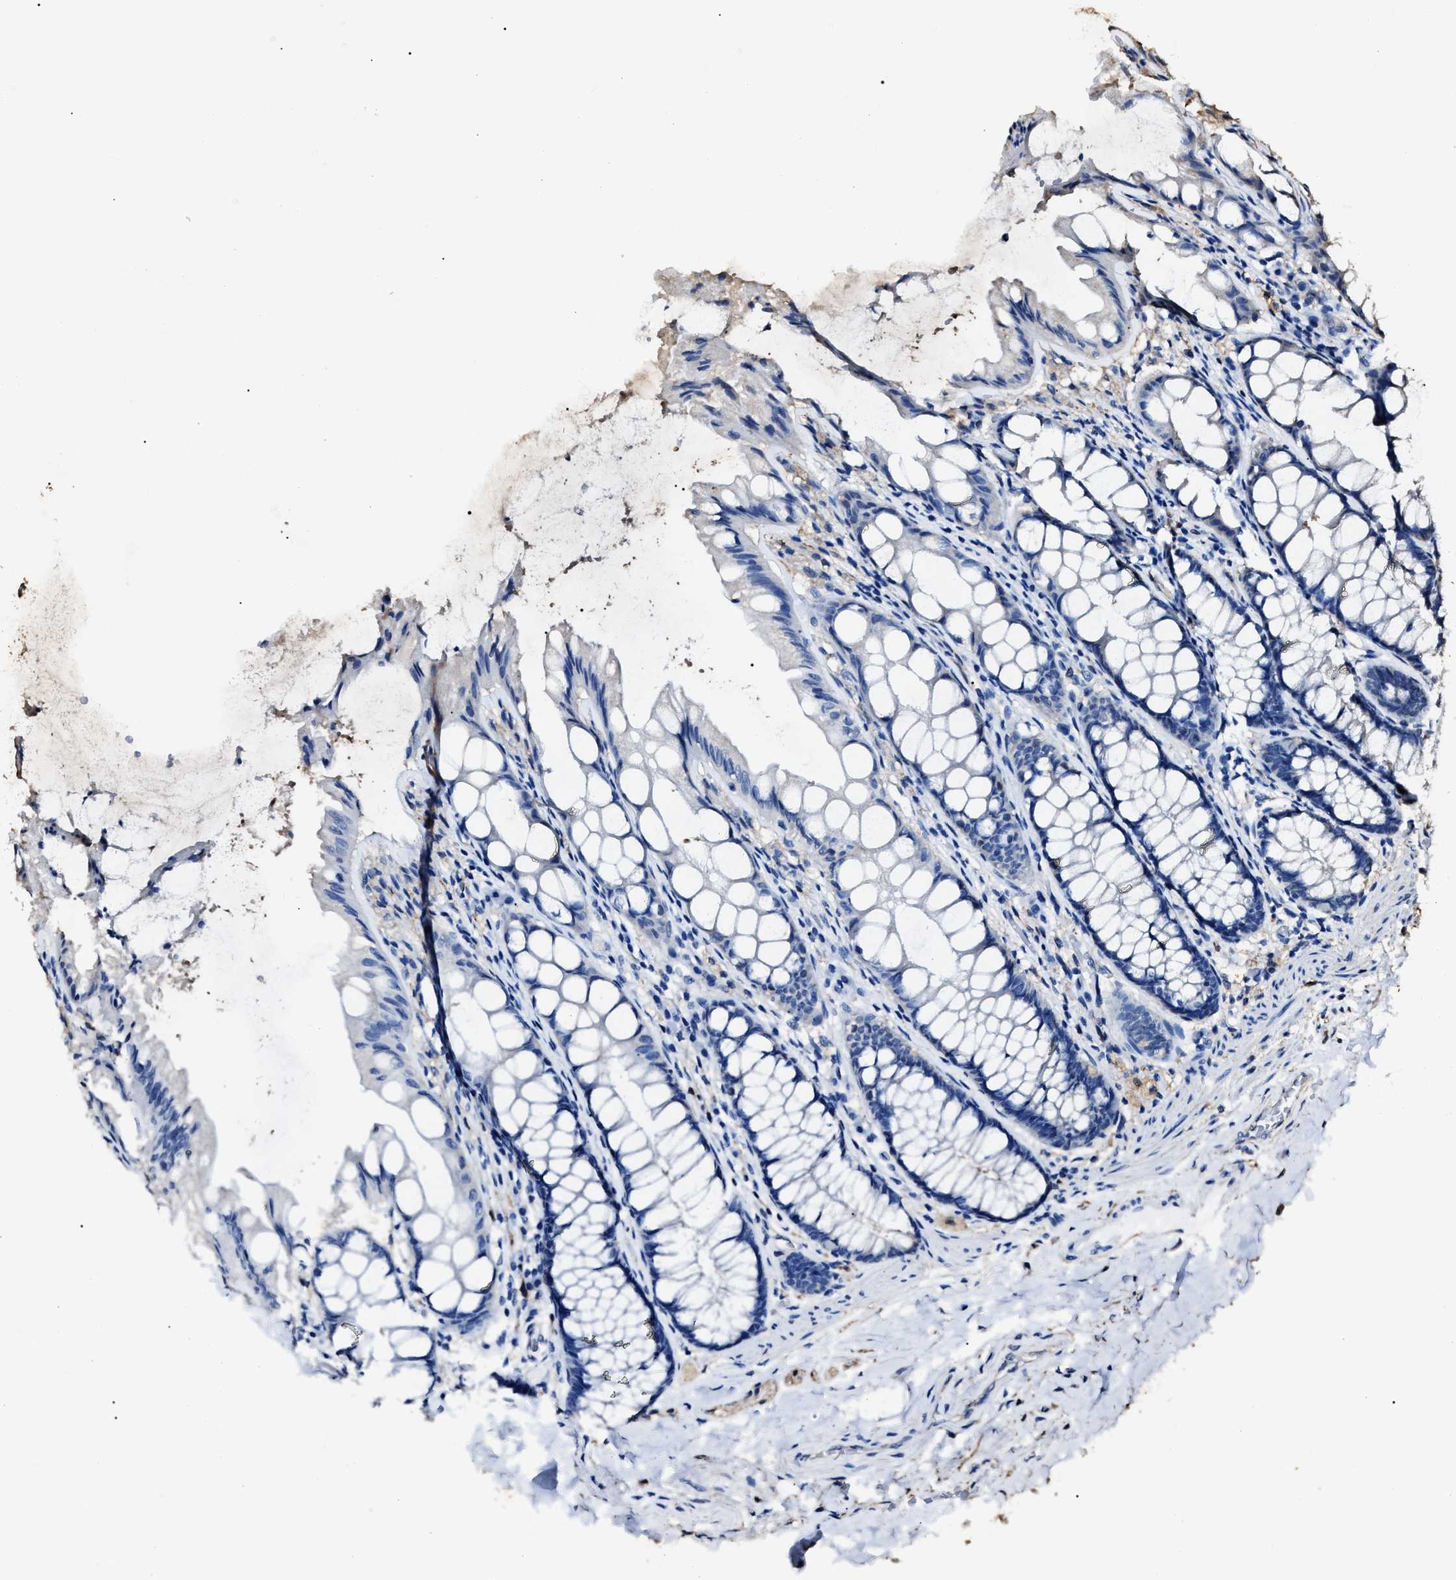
{"staining": {"intensity": "weak", "quantity": "25%-75%", "location": "cytoplasmic/membranous"}, "tissue": "colon", "cell_type": "Endothelial cells", "image_type": "normal", "snomed": [{"axis": "morphology", "description": "Normal tissue, NOS"}, {"axis": "topography", "description": "Colon"}], "caption": "Normal colon exhibits weak cytoplasmic/membranous staining in about 25%-75% of endothelial cells.", "gene": "ALDH1A1", "patient": {"sex": "male", "age": 47}}